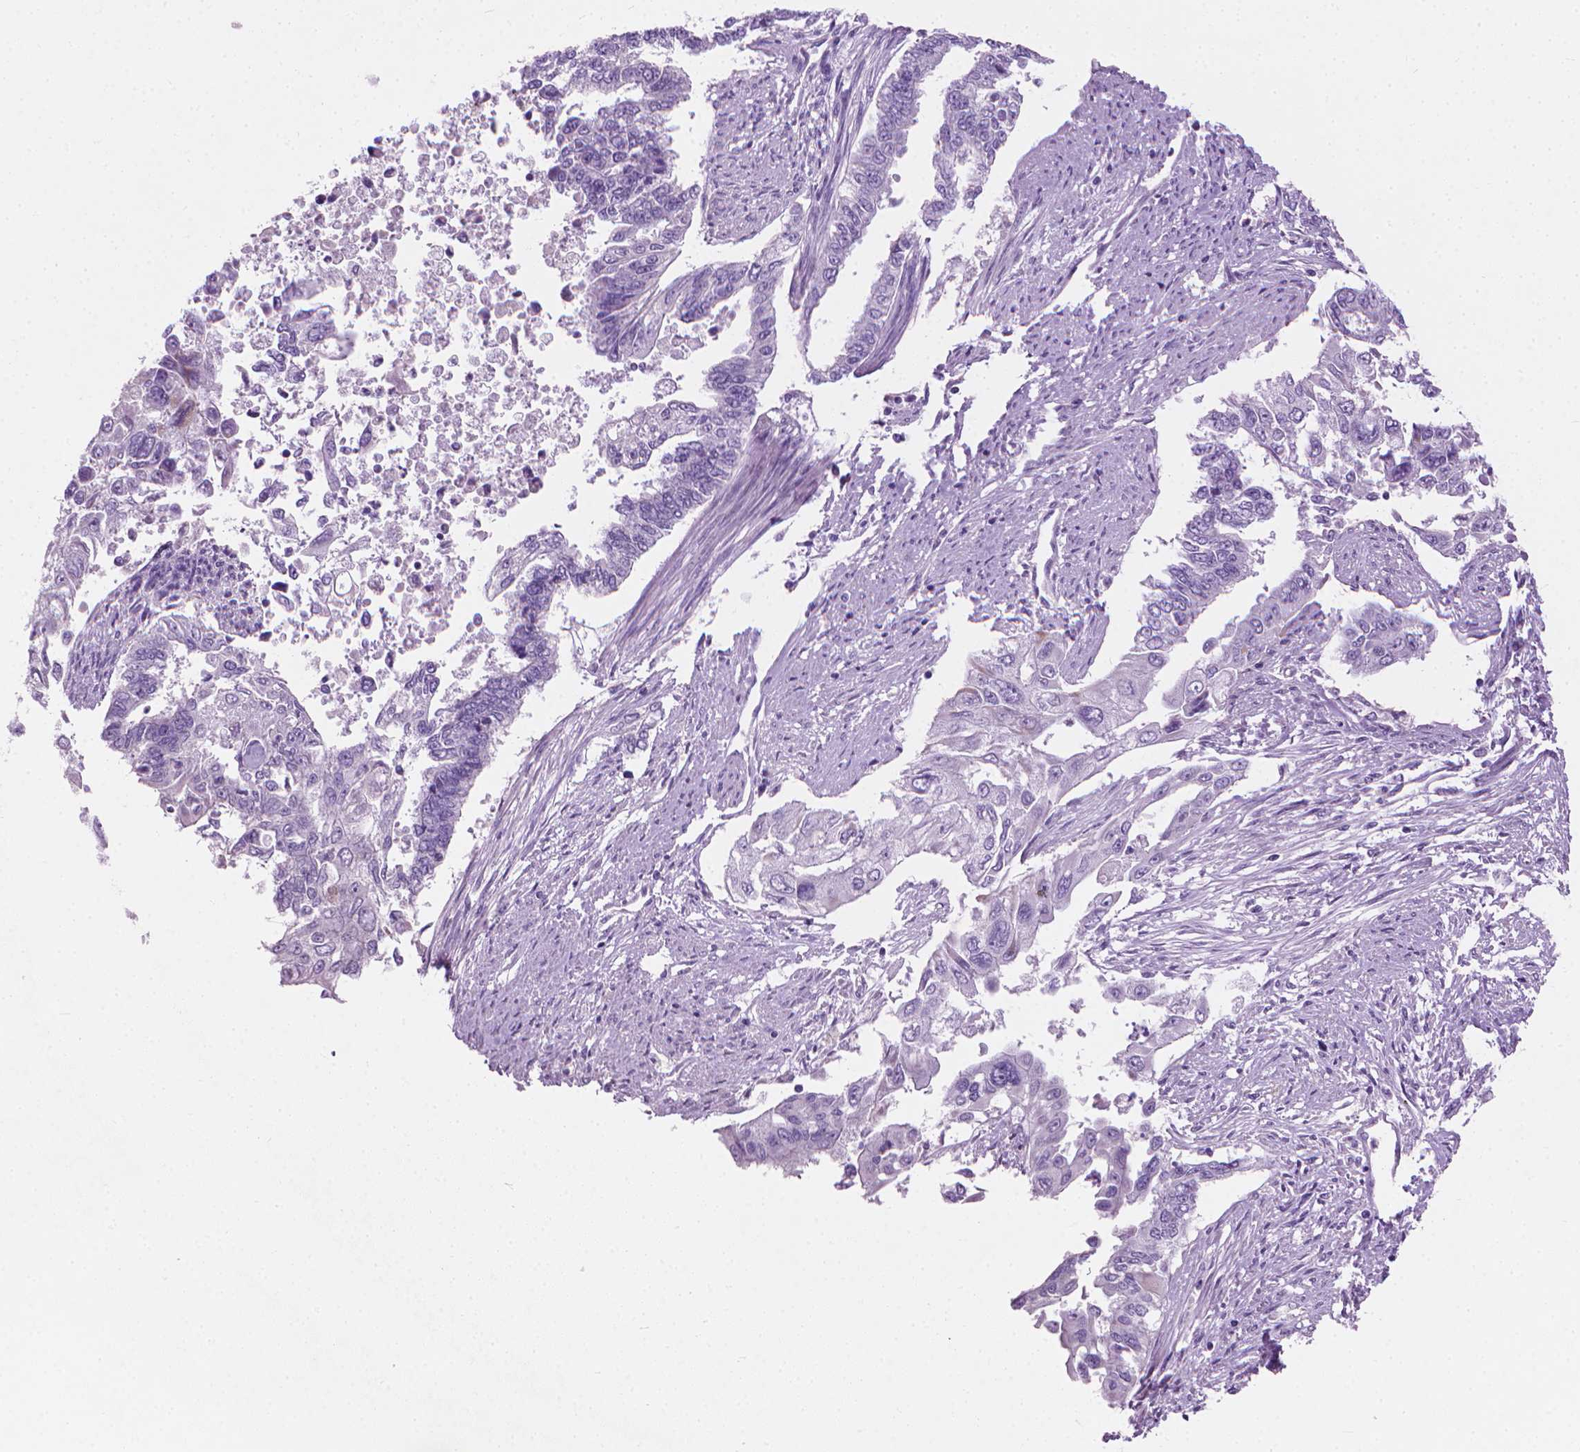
{"staining": {"intensity": "negative", "quantity": "none", "location": "none"}, "tissue": "endometrial cancer", "cell_type": "Tumor cells", "image_type": "cancer", "snomed": [{"axis": "morphology", "description": "Adenocarcinoma, NOS"}, {"axis": "topography", "description": "Uterus"}], "caption": "High magnification brightfield microscopy of endometrial cancer (adenocarcinoma) stained with DAB (3,3'-diaminobenzidine) (brown) and counterstained with hematoxylin (blue): tumor cells show no significant staining. The staining is performed using DAB brown chromogen with nuclei counter-stained in using hematoxylin.", "gene": "KRT73", "patient": {"sex": "female", "age": 59}}